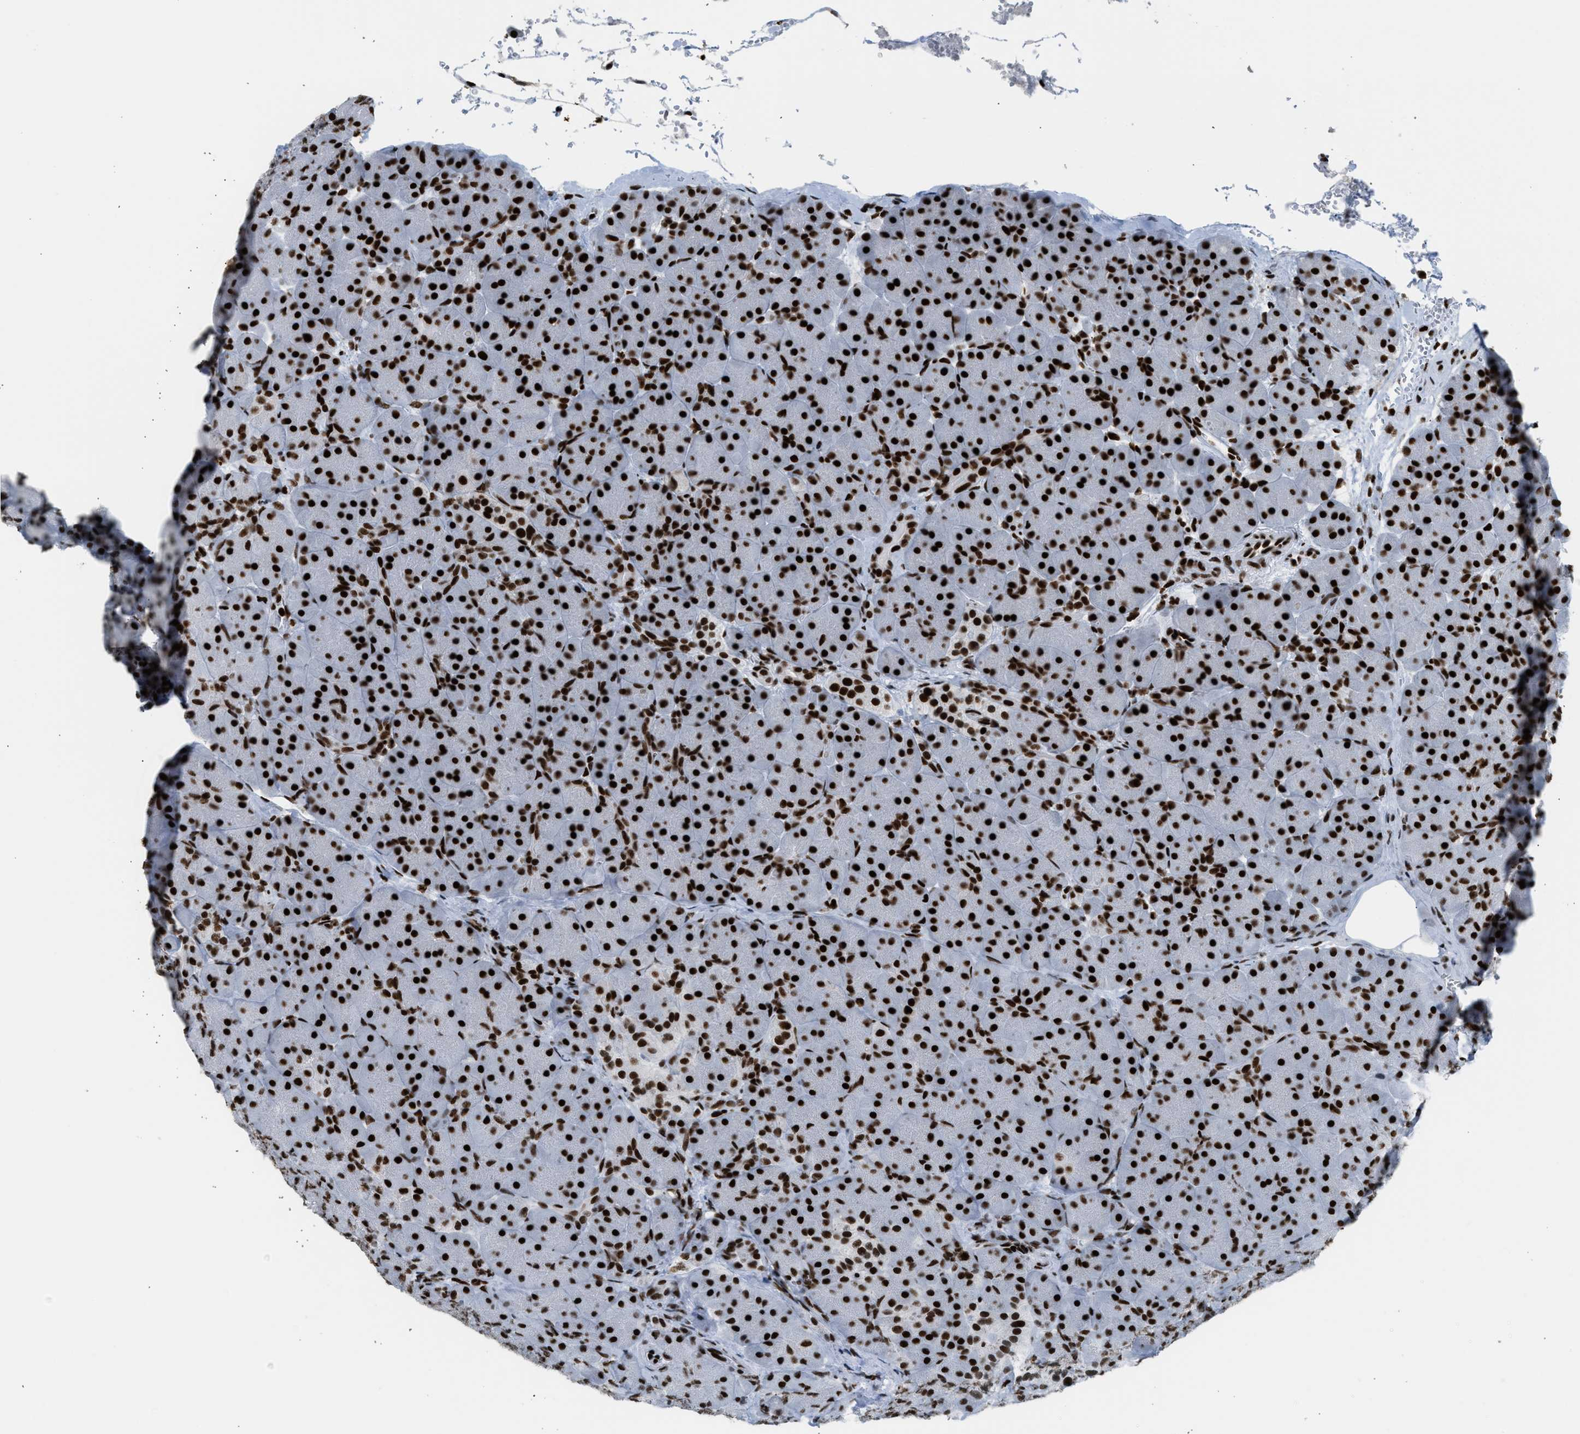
{"staining": {"intensity": "strong", "quantity": ">75%", "location": "nuclear"}, "tissue": "pancreas", "cell_type": "Exocrine glandular cells", "image_type": "normal", "snomed": [{"axis": "morphology", "description": "Normal tissue, NOS"}, {"axis": "topography", "description": "Pancreas"}], "caption": "A high amount of strong nuclear expression is identified in about >75% of exocrine glandular cells in normal pancreas. (DAB = brown stain, brightfield microscopy at high magnification).", "gene": "PIF1", "patient": {"sex": "male", "age": 66}}